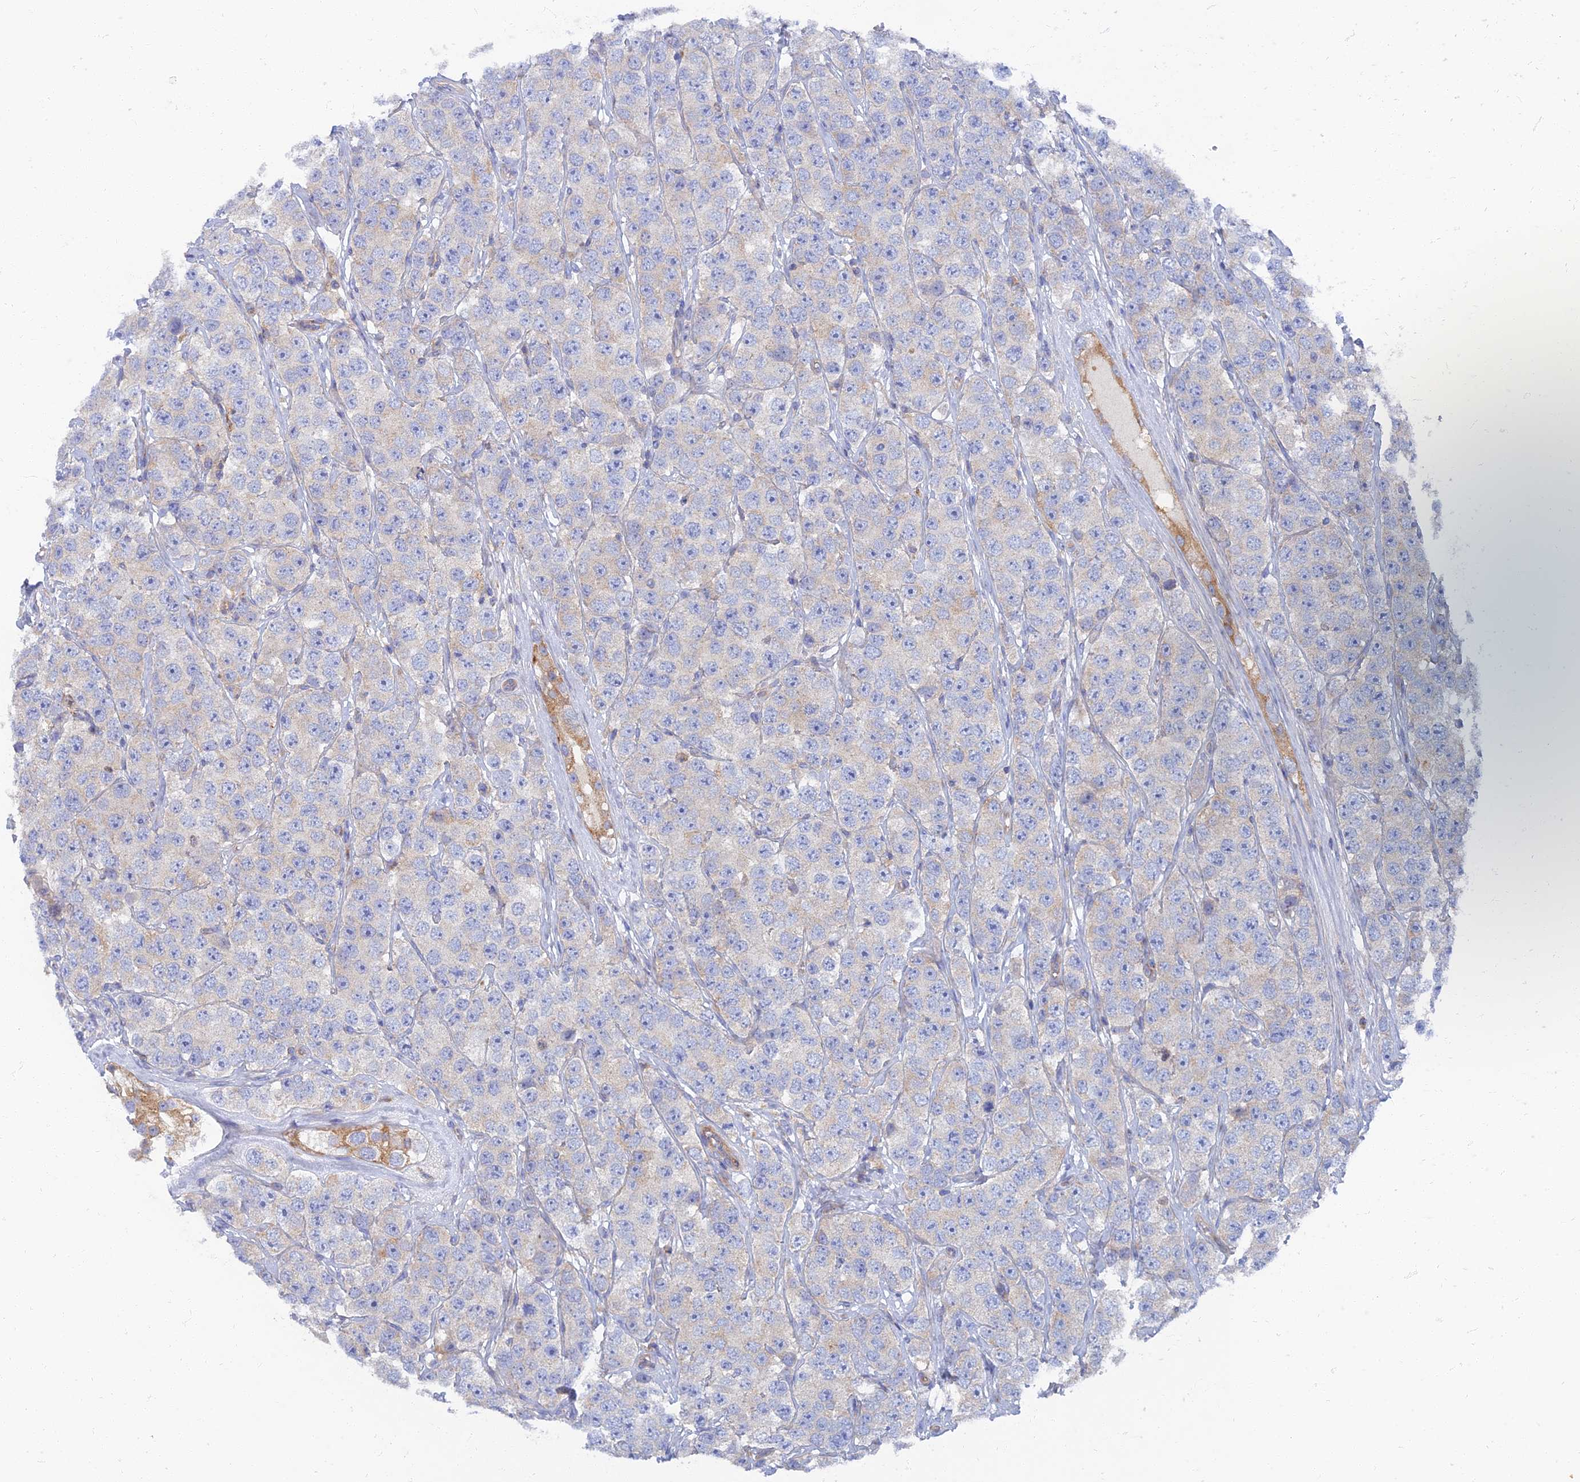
{"staining": {"intensity": "negative", "quantity": "none", "location": "none"}, "tissue": "testis cancer", "cell_type": "Tumor cells", "image_type": "cancer", "snomed": [{"axis": "morphology", "description": "Seminoma, NOS"}, {"axis": "topography", "description": "Testis"}], "caption": "High magnification brightfield microscopy of testis cancer (seminoma) stained with DAB (brown) and counterstained with hematoxylin (blue): tumor cells show no significant staining.", "gene": "TMEM44", "patient": {"sex": "male", "age": 28}}